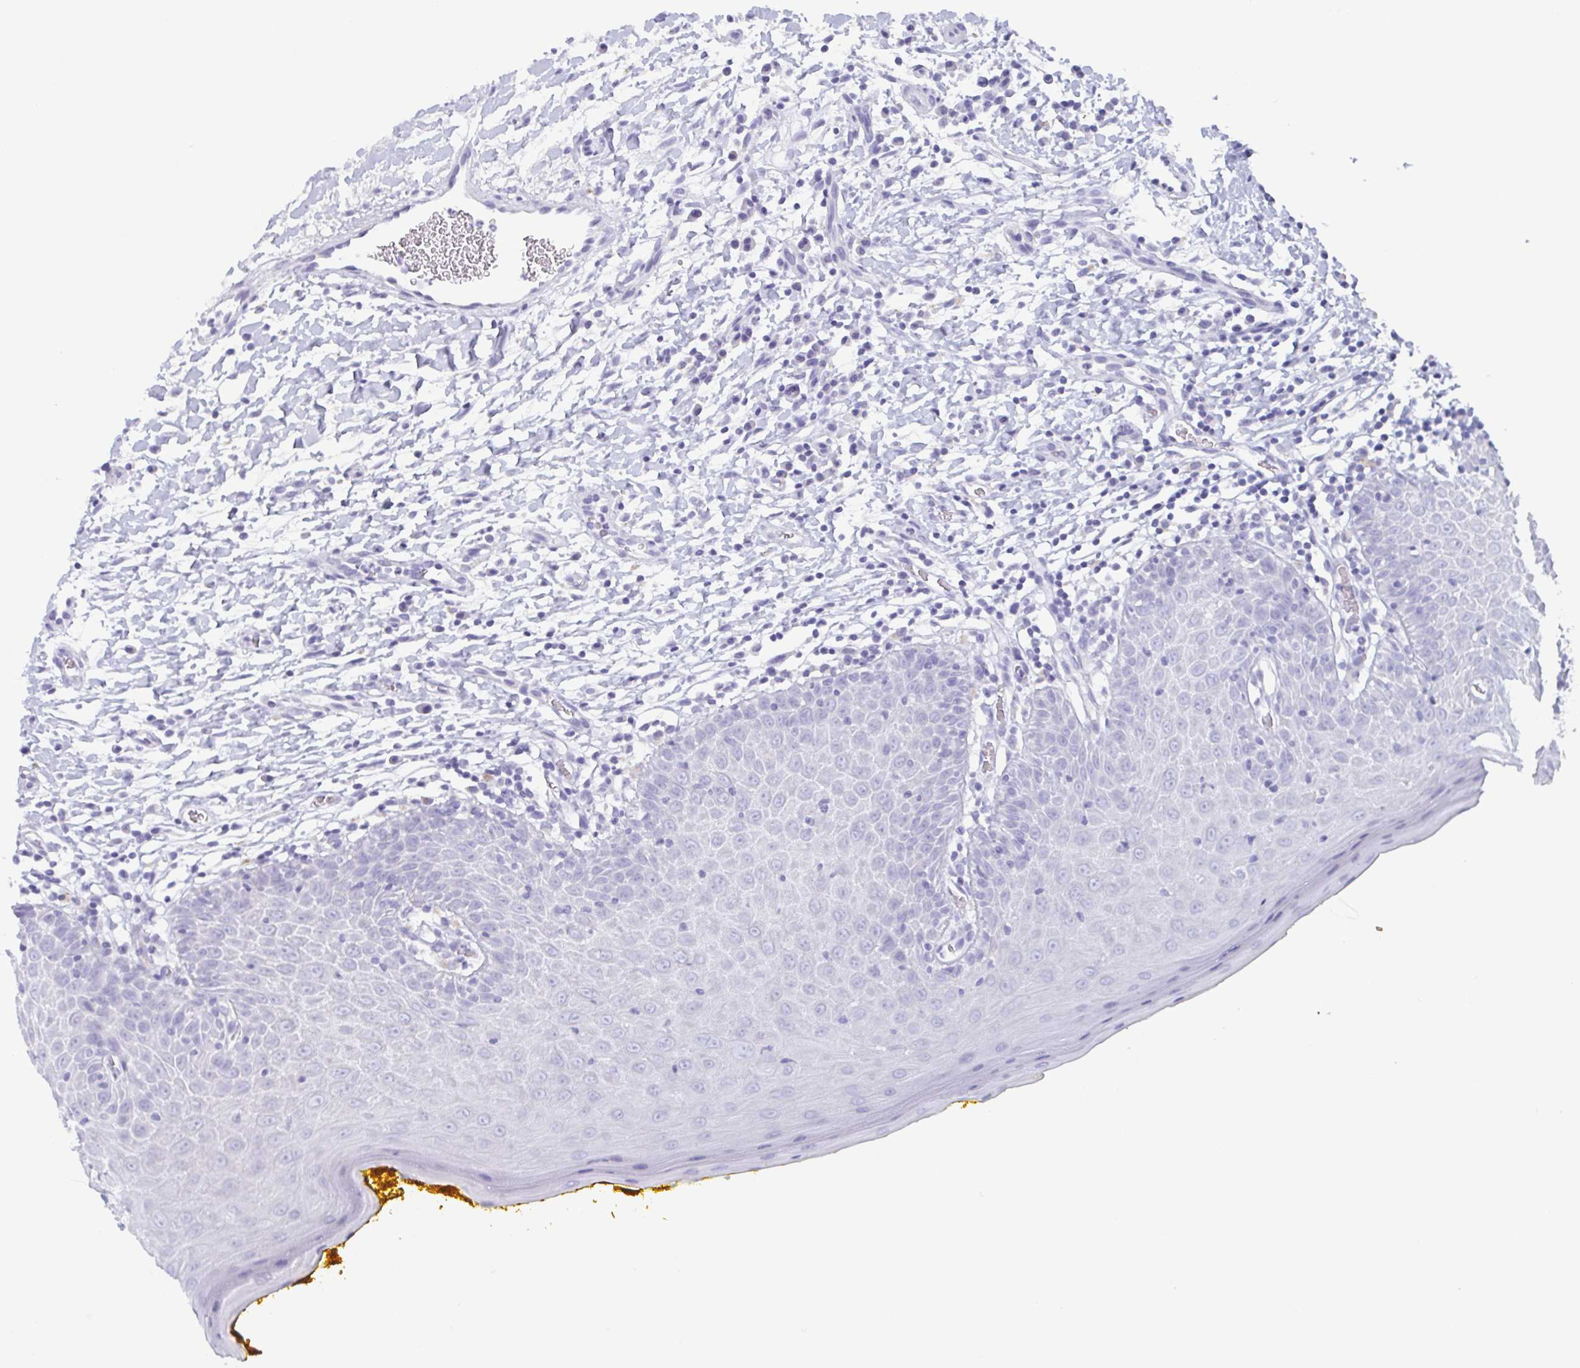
{"staining": {"intensity": "negative", "quantity": "none", "location": "none"}, "tissue": "oral mucosa", "cell_type": "Squamous epithelial cells", "image_type": "normal", "snomed": [{"axis": "morphology", "description": "Normal tissue, NOS"}, {"axis": "topography", "description": "Oral tissue"}, {"axis": "topography", "description": "Tounge, NOS"}], "caption": "Immunohistochemical staining of benign oral mucosa exhibits no significant positivity in squamous epithelial cells.", "gene": "TAGLN3", "patient": {"sex": "female", "age": 58}}